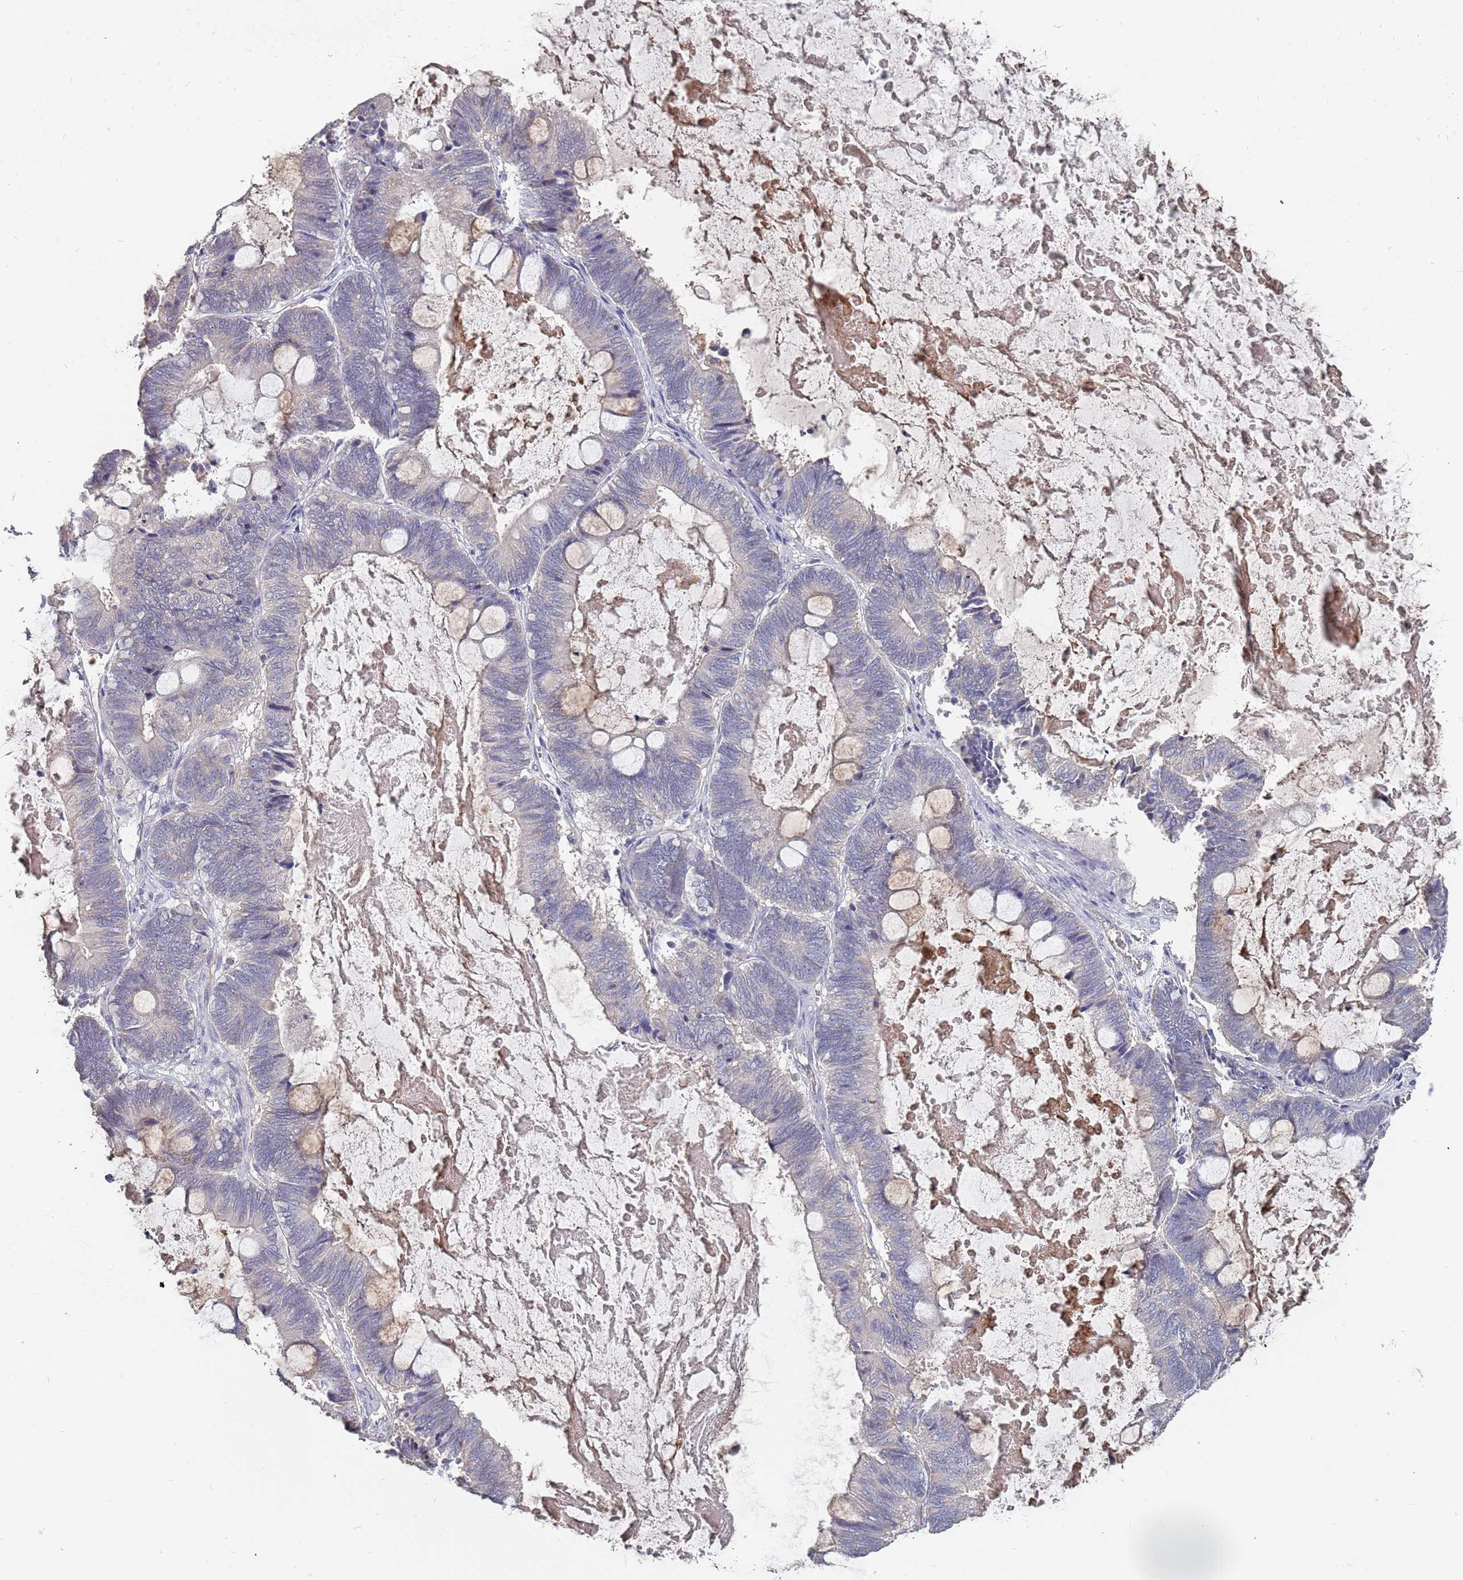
{"staining": {"intensity": "negative", "quantity": "none", "location": "none"}, "tissue": "ovarian cancer", "cell_type": "Tumor cells", "image_type": "cancer", "snomed": [{"axis": "morphology", "description": "Cystadenocarcinoma, mucinous, NOS"}, {"axis": "topography", "description": "Ovary"}], "caption": "Tumor cells show no significant protein expression in ovarian cancer.", "gene": "TCEANC2", "patient": {"sex": "female", "age": 61}}